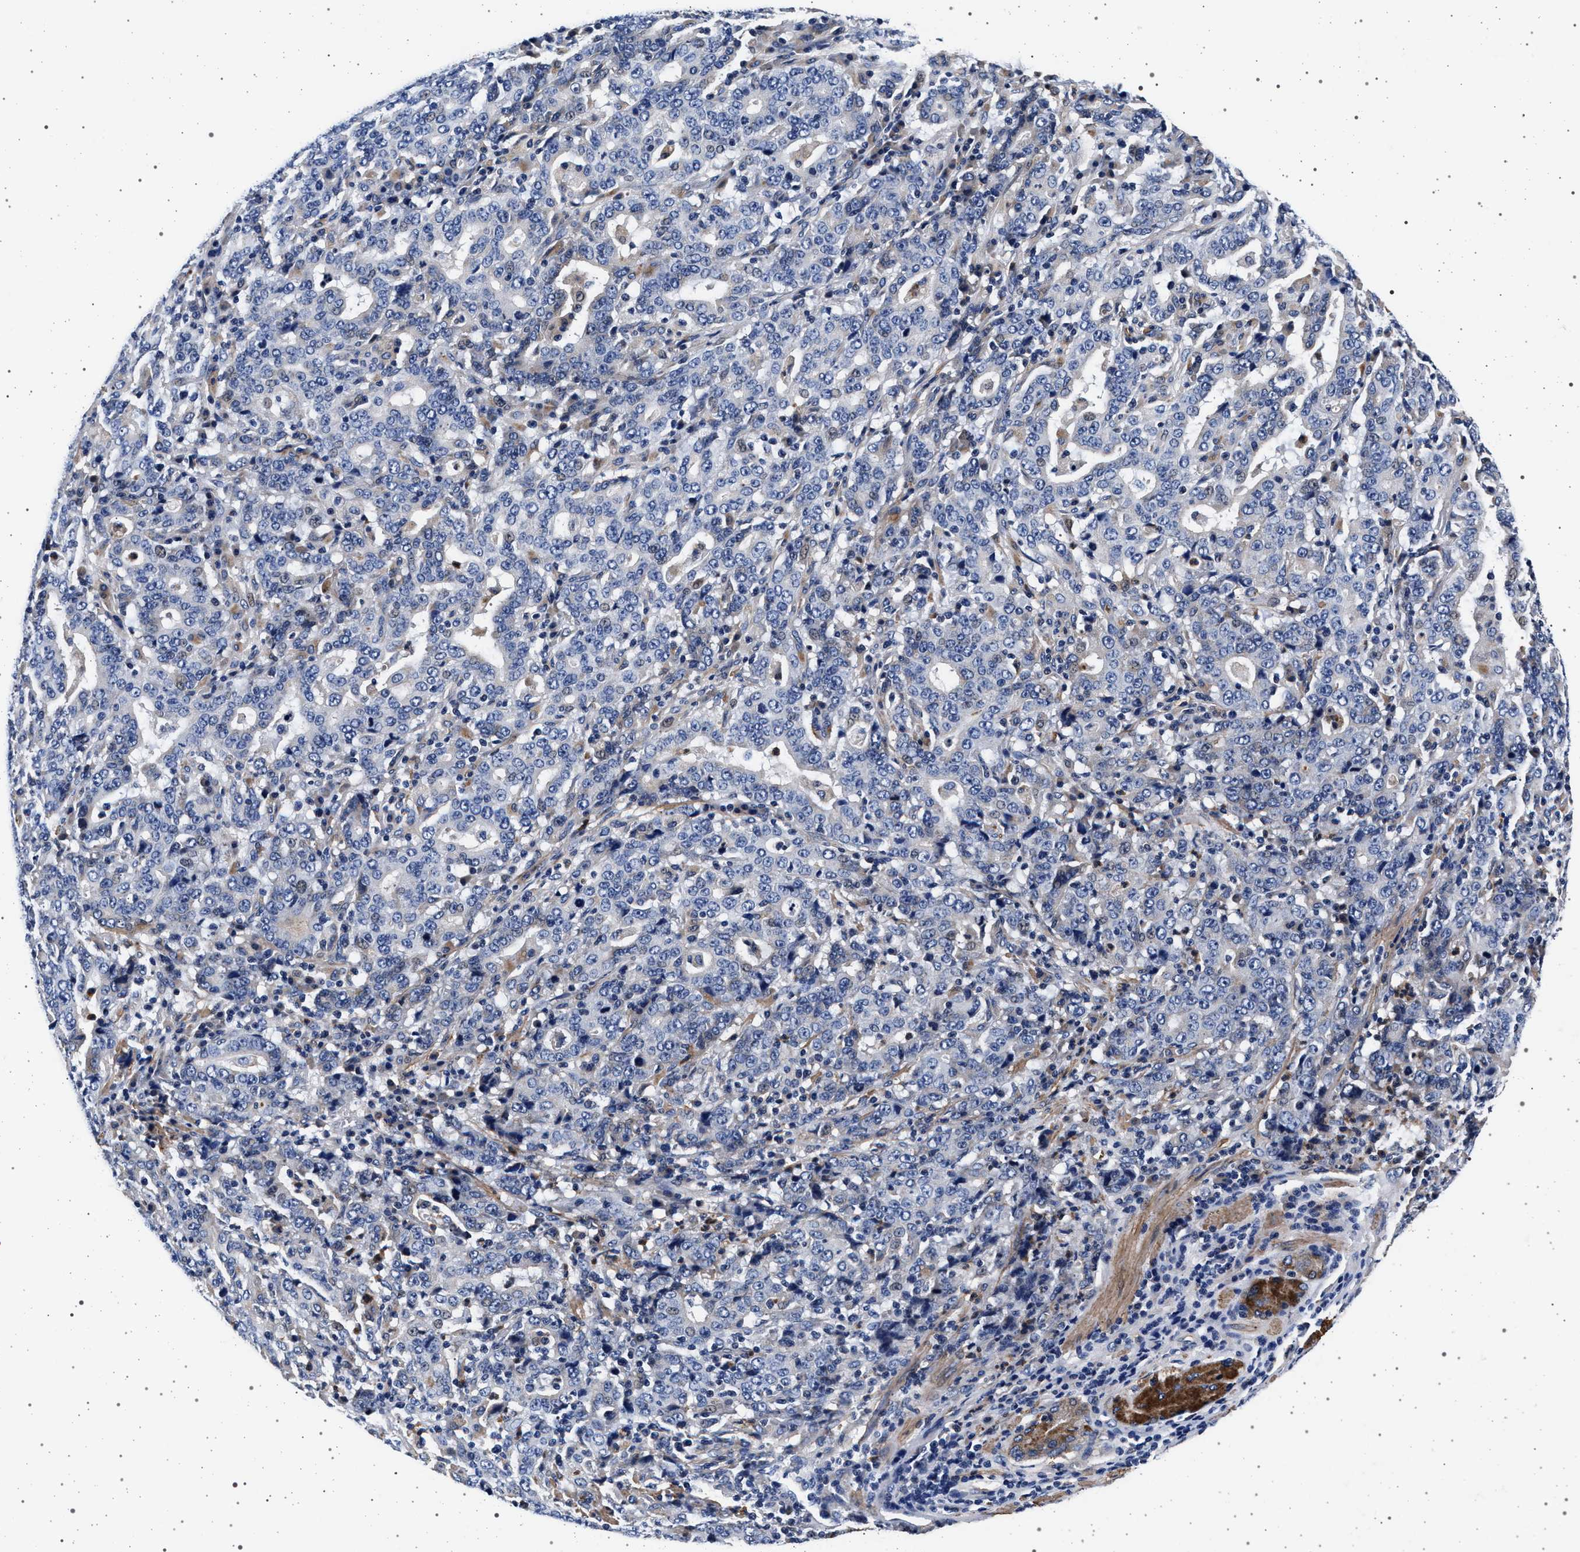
{"staining": {"intensity": "negative", "quantity": "none", "location": "none"}, "tissue": "stomach cancer", "cell_type": "Tumor cells", "image_type": "cancer", "snomed": [{"axis": "morphology", "description": "Normal tissue, NOS"}, {"axis": "morphology", "description": "Adenocarcinoma, NOS"}, {"axis": "topography", "description": "Stomach, upper"}, {"axis": "topography", "description": "Stomach"}], "caption": "Stomach adenocarcinoma was stained to show a protein in brown. There is no significant staining in tumor cells.", "gene": "KCNK6", "patient": {"sex": "male", "age": 59}}